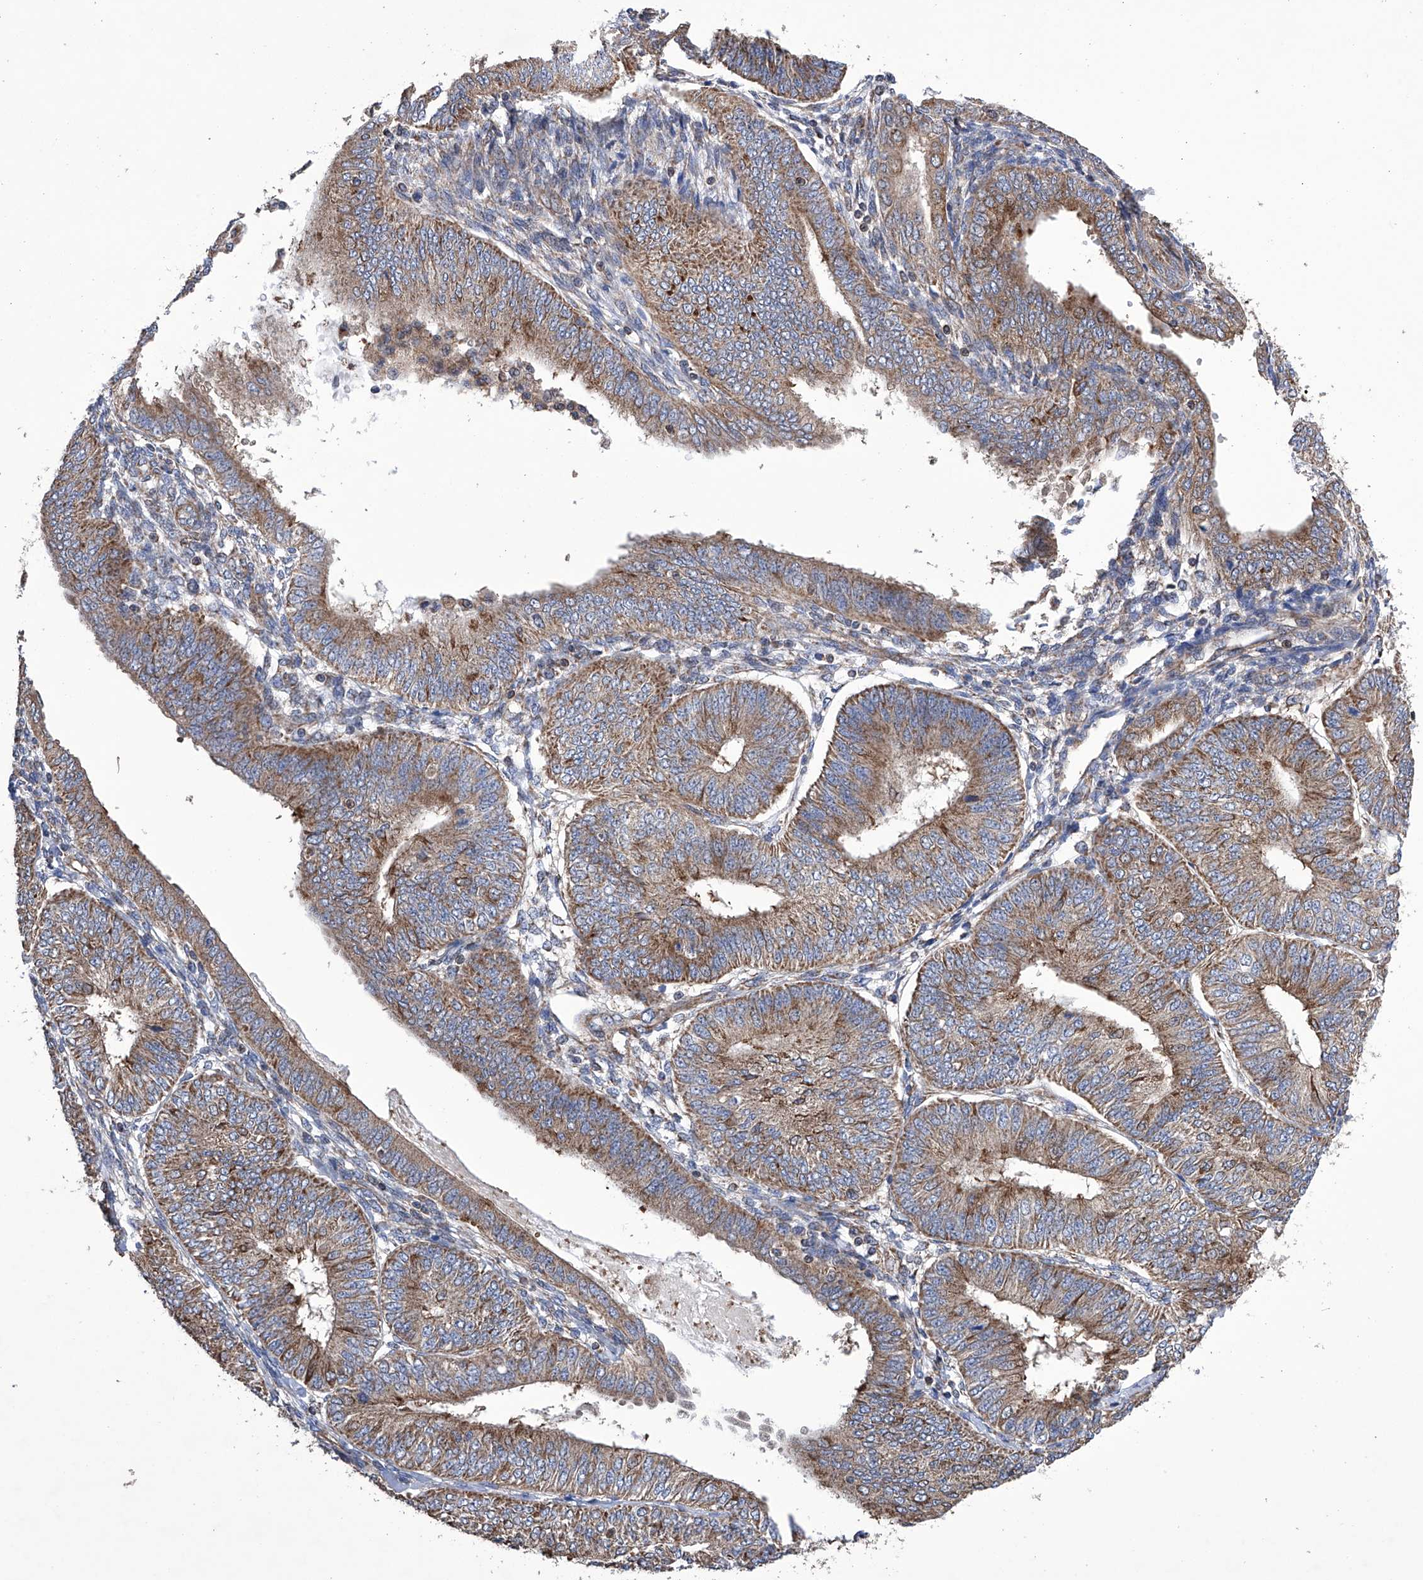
{"staining": {"intensity": "moderate", "quantity": ">75%", "location": "cytoplasmic/membranous"}, "tissue": "endometrial cancer", "cell_type": "Tumor cells", "image_type": "cancer", "snomed": [{"axis": "morphology", "description": "Adenocarcinoma, NOS"}, {"axis": "topography", "description": "Endometrium"}], "caption": "A brown stain labels moderate cytoplasmic/membranous staining of a protein in human endometrial cancer (adenocarcinoma) tumor cells.", "gene": "EFCAB2", "patient": {"sex": "female", "age": 58}}